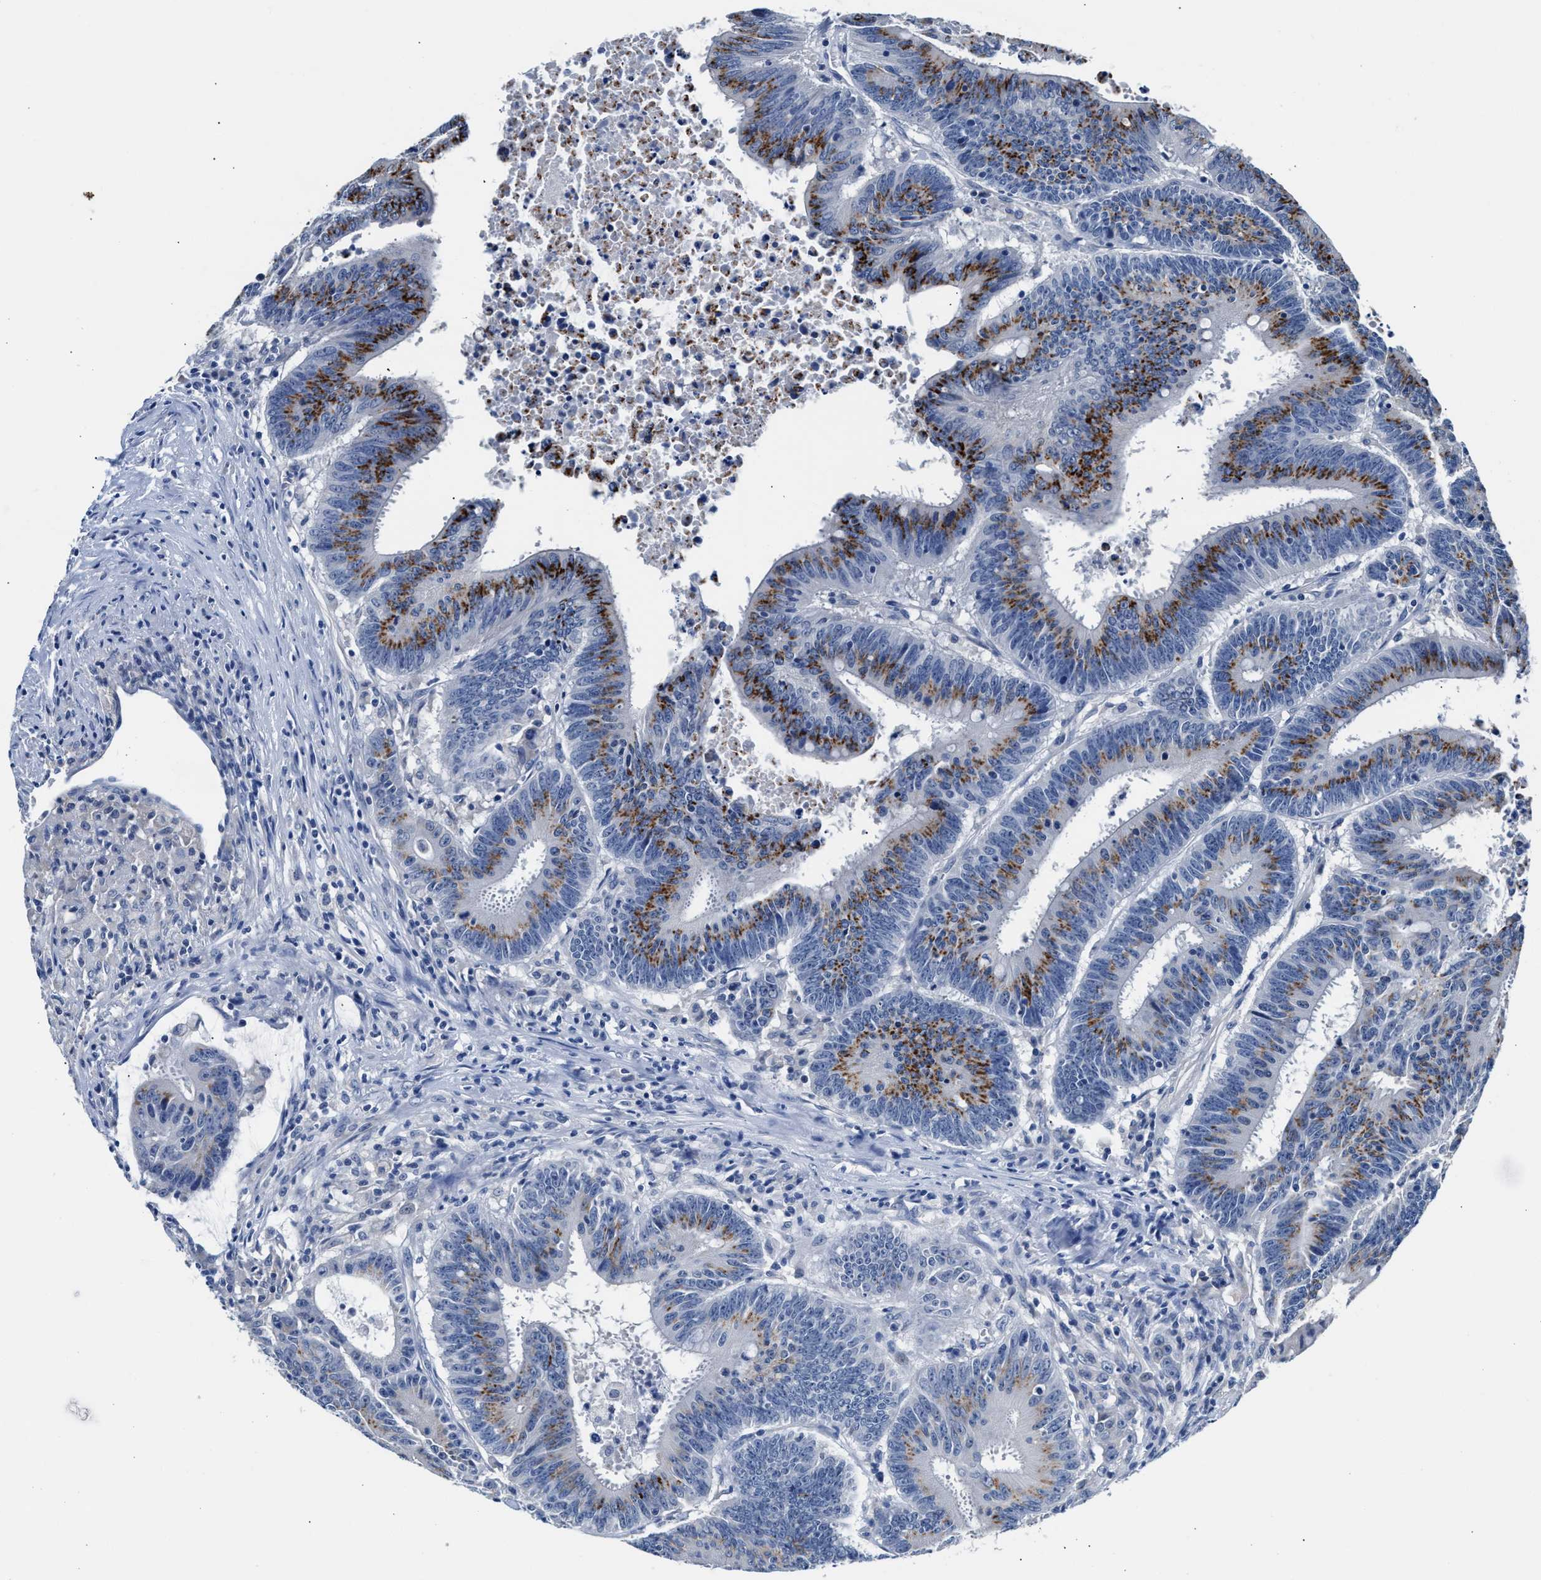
{"staining": {"intensity": "moderate", "quantity": ">75%", "location": "cytoplasmic/membranous"}, "tissue": "colorectal cancer", "cell_type": "Tumor cells", "image_type": "cancer", "snomed": [{"axis": "morphology", "description": "Adenocarcinoma, NOS"}, {"axis": "topography", "description": "Colon"}], "caption": "Protein staining of adenocarcinoma (colorectal) tissue displays moderate cytoplasmic/membranous positivity in about >75% of tumor cells.", "gene": "GSTM1", "patient": {"sex": "male", "age": 45}}